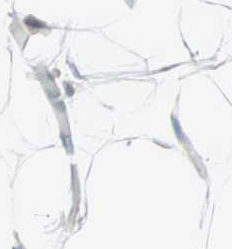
{"staining": {"intensity": "negative", "quantity": "none", "location": "none"}, "tissue": "adipose tissue", "cell_type": "Adipocytes", "image_type": "normal", "snomed": [{"axis": "morphology", "description": "Normal tissue, NOS"}, {"axis": "topography", "description": "Breast"}, {"axis": "topography", "description": "Adipose tissue"}], "caption": "Protein analysis of normal adipose tissue demonstrates no significant positivity in adipocytes.", "gene": "BCAN", "patient": {"sex": "female", "age": 25}}